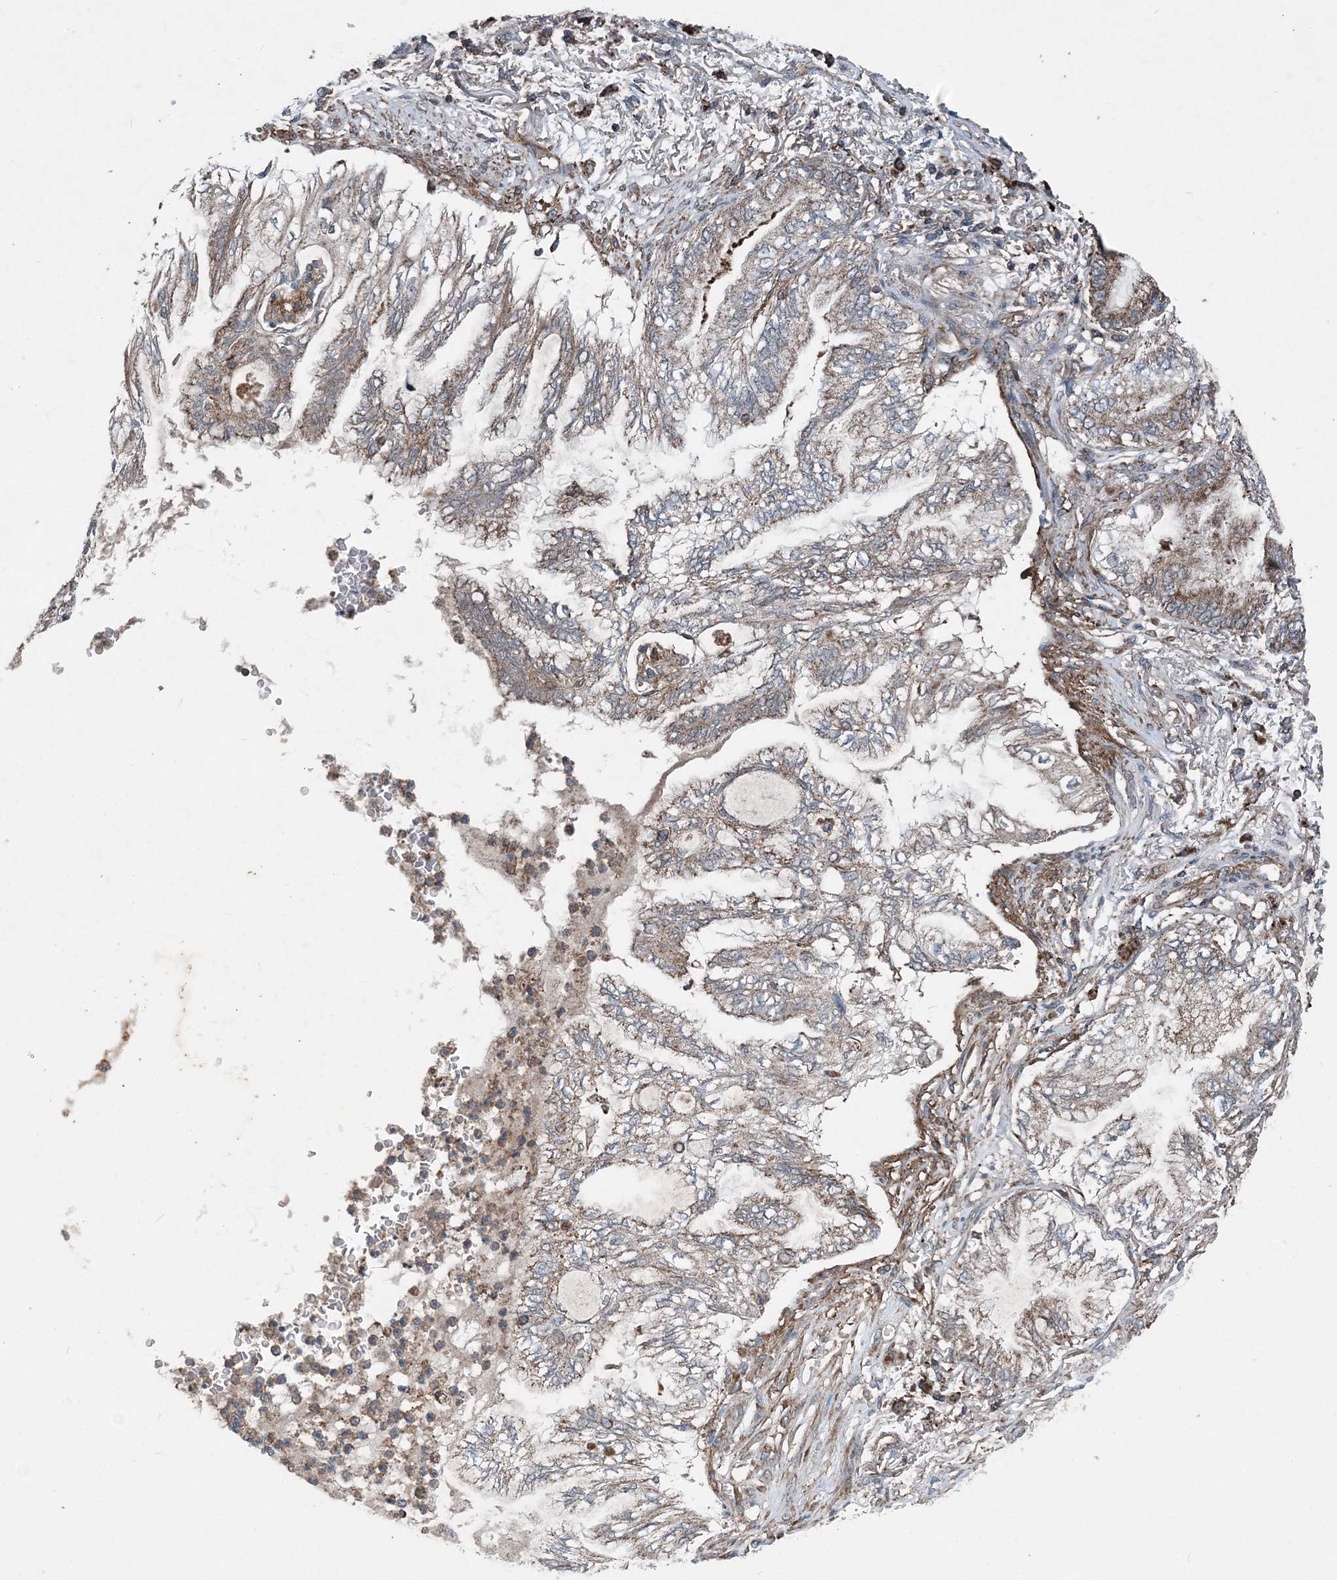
{"staining": {"intensity": "weak", "quantity": "25%-75%", "location": "cytoplasmic/membranous"}, "tissue": "lung cancer", "cell_type": "Tumor cells", "image_type": "cancer", "snomed": [{"axis": "morphology", "description": "Adenocarcinoma, NOS"}, {"axis": "topography", "description": "Lung"}], "caption": "Immunohistochemistry of lung cancer reveals low levels of weak cytoplasmic/membranous positivity in approximately 25%-75% of tumor cells.", "gene": "NDUFA2", "patient": {"sex": "female", "age": 70}}